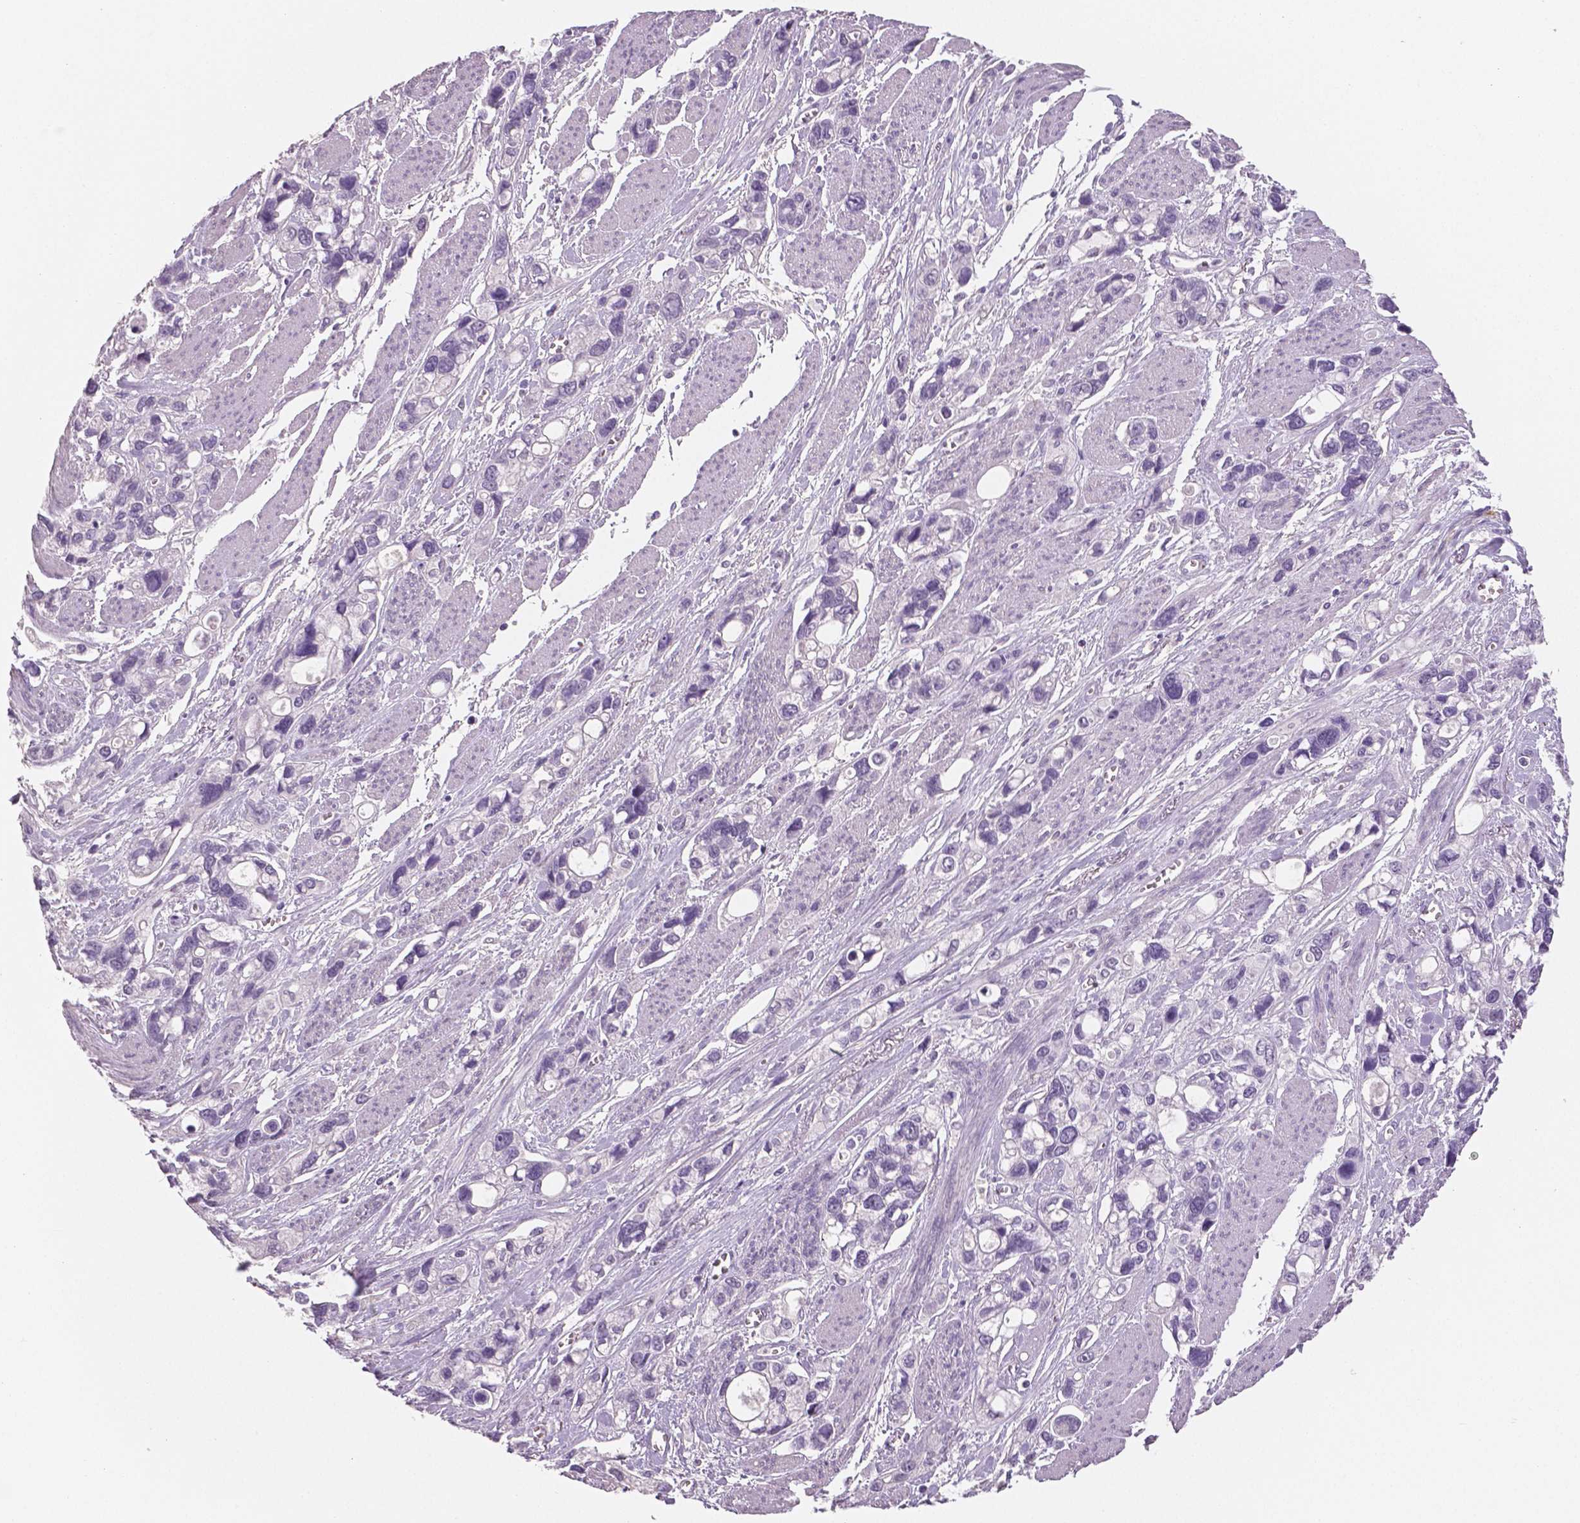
{"staining": {"intensity": "negative", "quantity": "none", "location": "none"}, "tissue": "stomach cancer", "cell_type": "Tumor cells", "image_type": "cancer", "snomed": [{"axis": "morphology", "description": "Adenocarcinoma, NOS"}, {"axis": "topography", "description": "Stomach, upper"}], "caption": "This is an immunohistochemistry (IHC) micrograph of adenocarcinoma (stomach). There is no expression in tumor cells.", "gene": "TSPAN7", "patient": {"sex": "female", "age": 81}}